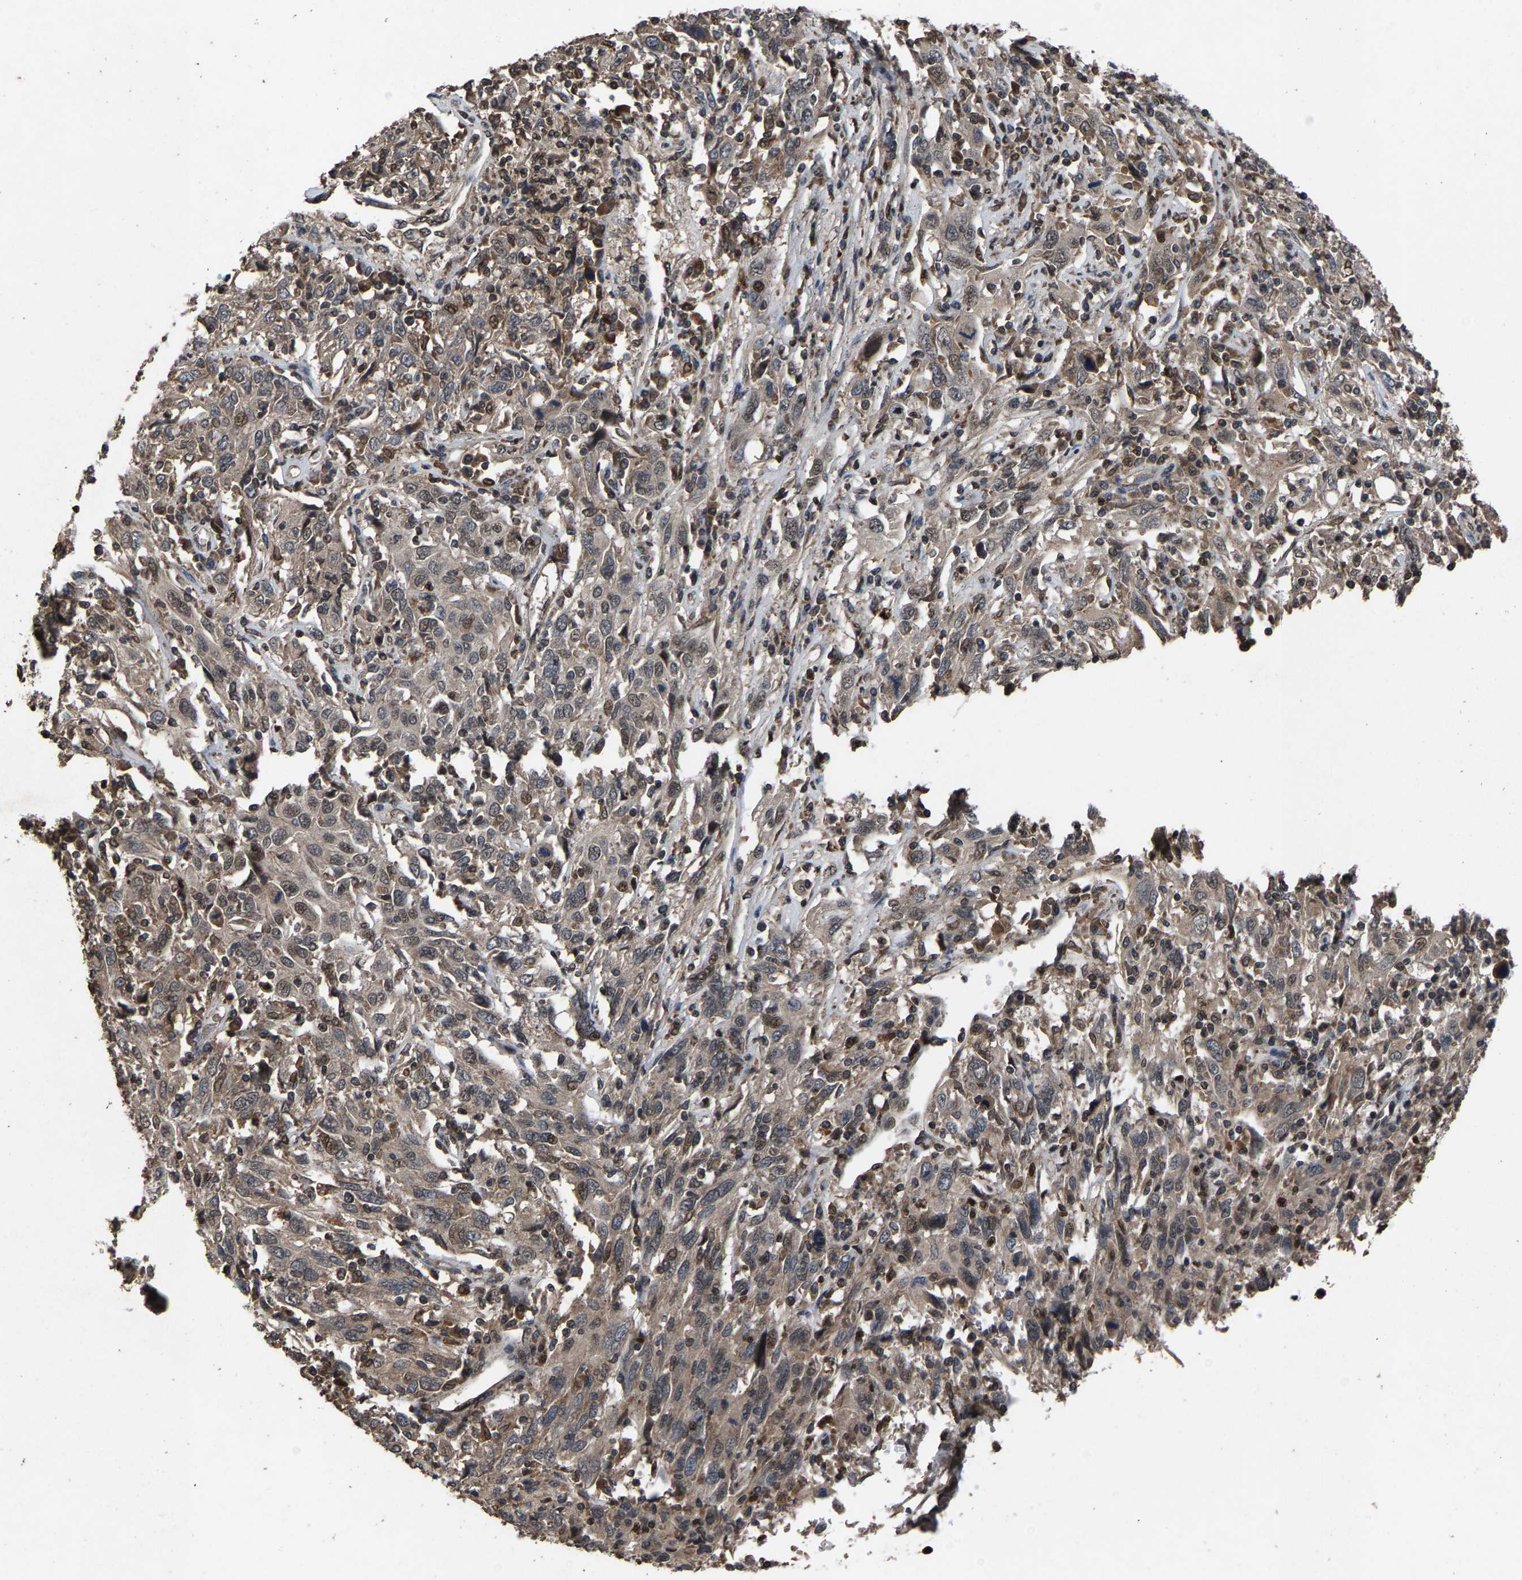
{"staining": {"intensity": "weak", "quantity": "<25%", "location": "cytoplasmic/membranous"}, "tissue": "cervical cancer", "cell_type": "Tumor cells", "image_type": "cancer", "snomed": [{"axis": "morphology", "description": "Squamous cell carcinoma, NOS"}, {"axis": "topography", "description": "Cervix"}], "caption": "Immunohistochemical staining of cervical cancer exhibits no significant staining in tumor cells.", "gene": "HAUS6", "patient": {"sex": "female", "age": 46}}